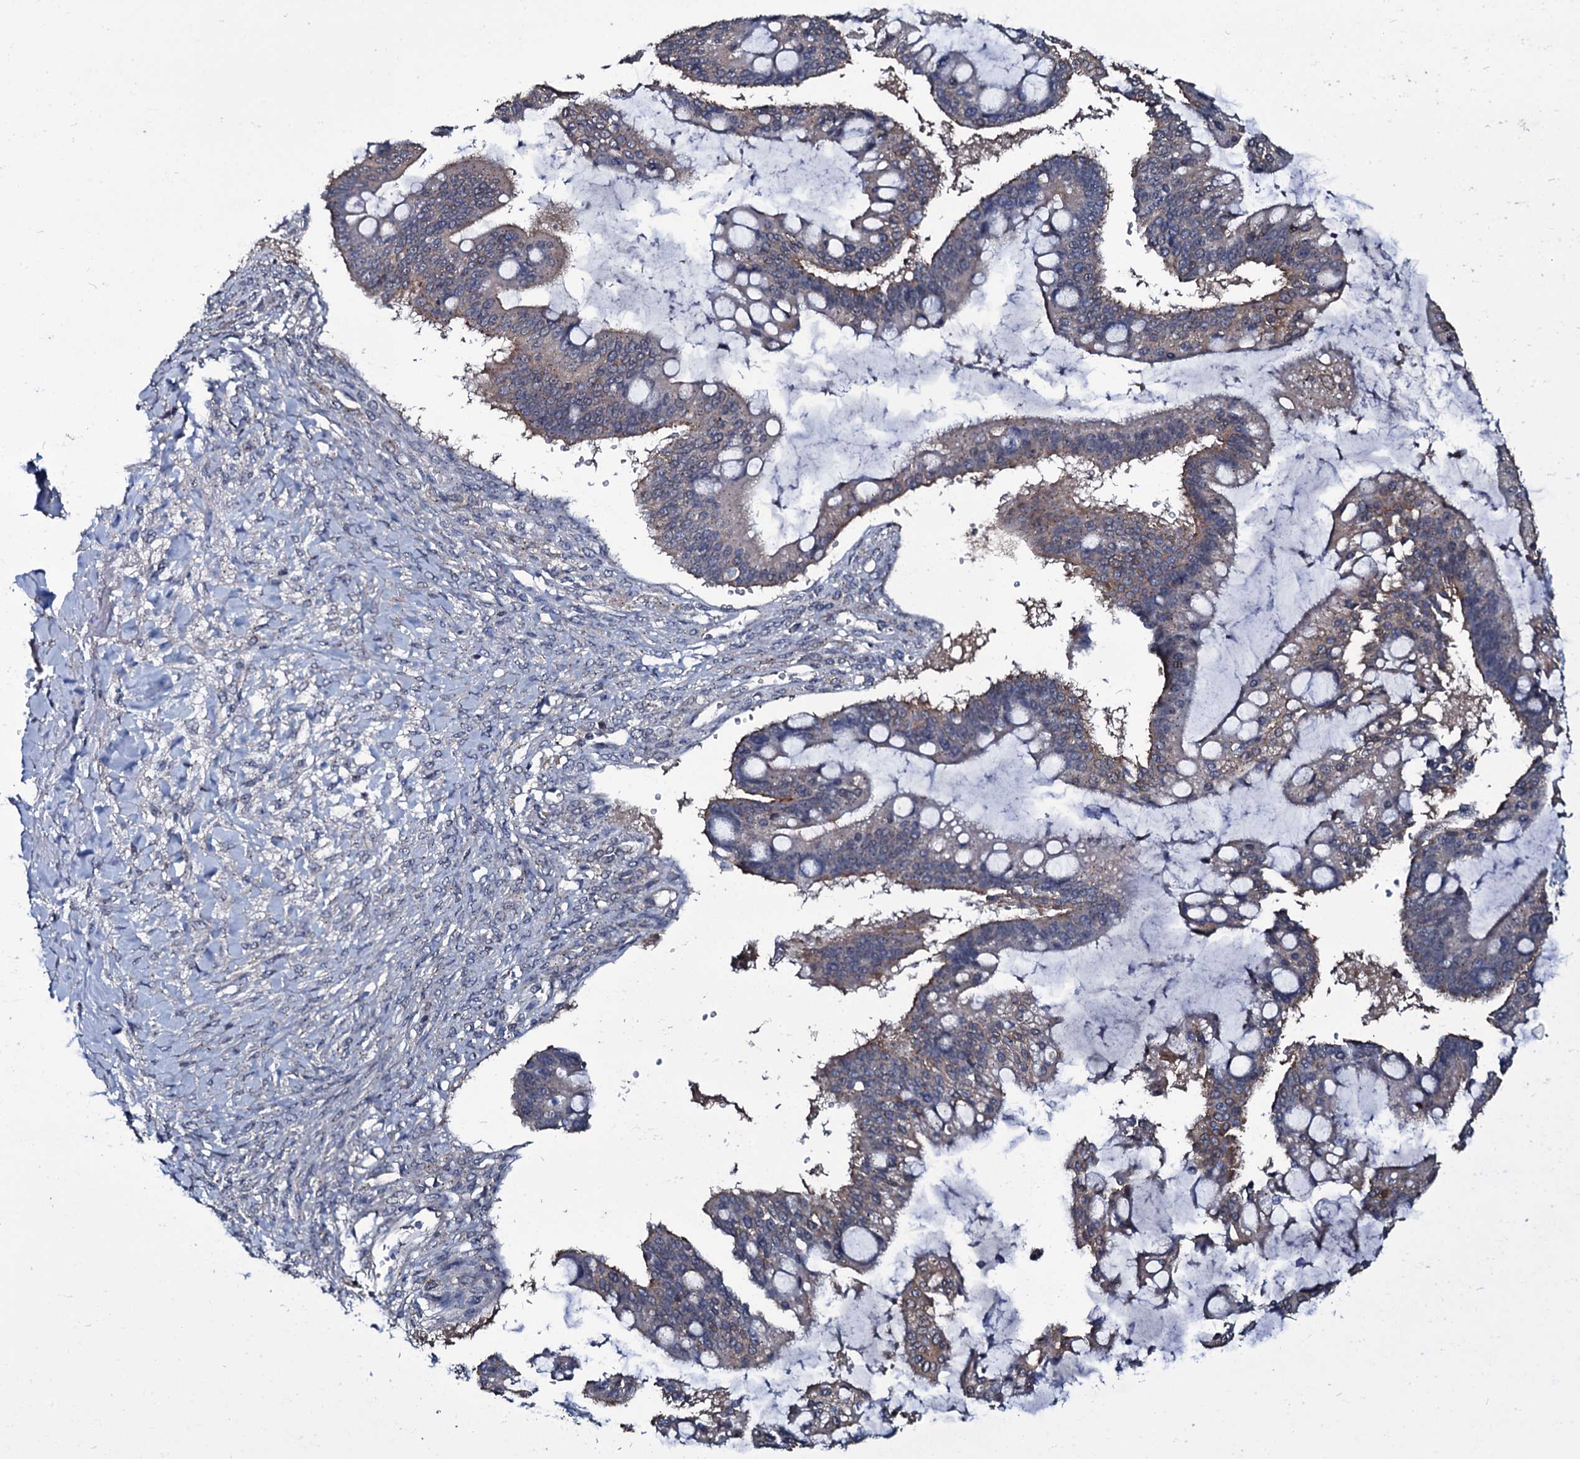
{"staining": {"intensity": "weak", "quantity": "25%-75%", "location": "cytoplasmic/membranous"}, "tissue": "ovarian cancer", "cell_type": "Tumor cells", "image_type": "cancer", "snomed": [{"axis": "morphology", "description": "Cystadenocarcinoma, mucinous, NOS"}, {"axis": "topography", "description": "Ovary"}], "caption": "Mucinous cystadenocarcinoma (ovarian) stained with a protein marker exhibits weak staining in tumor cells.", "gene": "USPL1", "patient": {"sex": "female", "age": 73}}